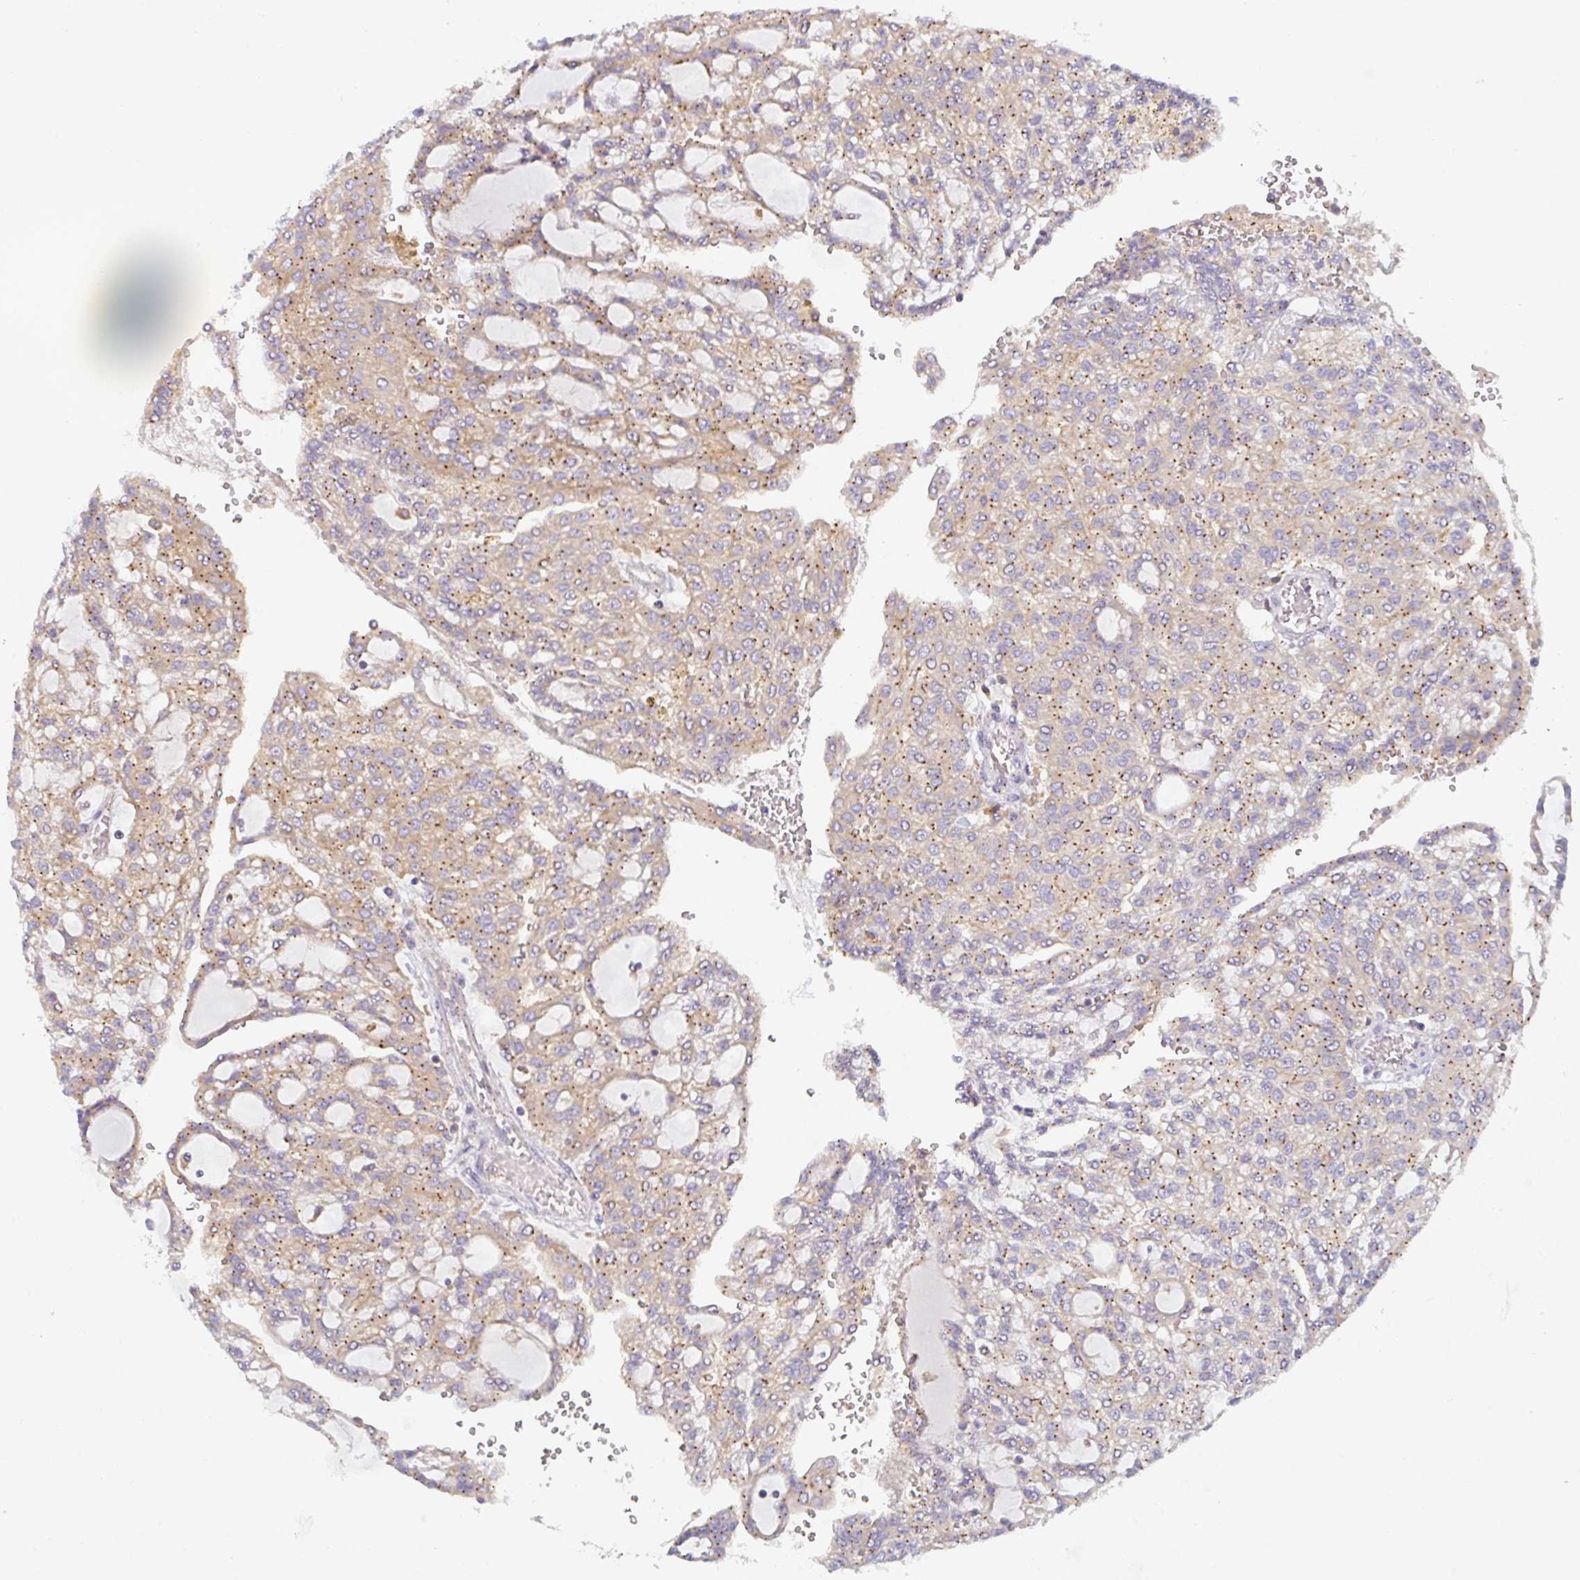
{"staining": {"intensity": "weak", "quantity": ">75%", "location": "cytoplasmic/membranous"}, "tissue": "renal cancer", "cell_type": "Tumor cells", "image_type": "cancer", "snomed": [{"axis": "morphology", "description": "Adenocarcinoma, NOS"}, {"axis": "topography", "description": "Kidney"}], "caption": "DAB (3,3'-diaminobenzidine) immunohistochemical staining of human renal adenocarcinoma displays weak cytoplasmic/membranous protein positivity in about >75% of tumor cells.", "gene": "SNX5", "patient": {"sex": "male", "age": 63}}